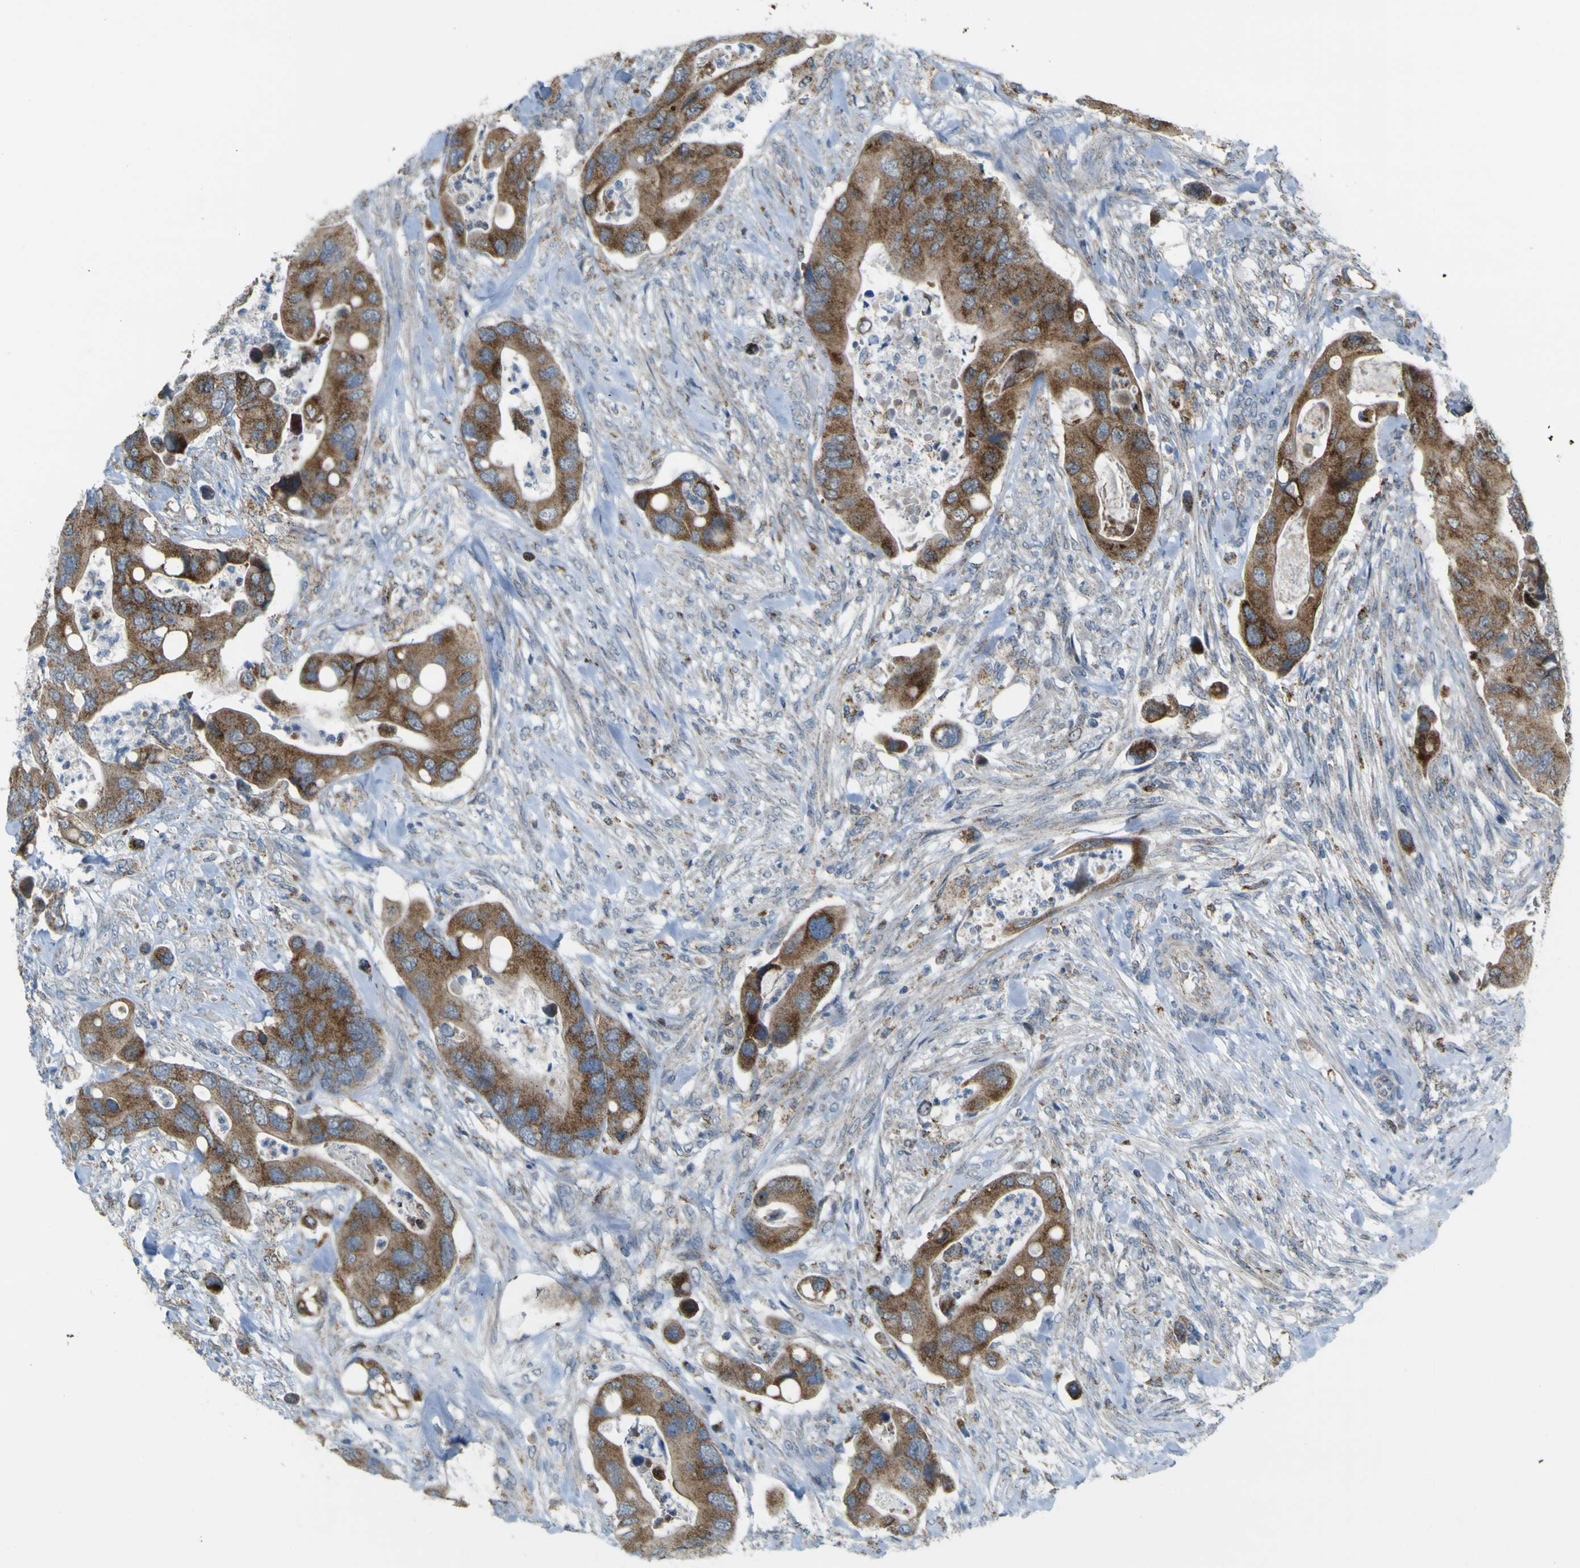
{"staining": {"intensity": "moderate", "quantity": ">75%", "location": "cytoplasmic/membranous"}, "tissue": "colorectal cancer", "cell_type": "Tumor cells", "image_type": "cancer", "snomed": [{"axis": "morphology", "description": "Adenocarcinoma, NOS"}, {"axis": "topography", "description": "Rectum"}], "caption": "About >75% of tumor cells in human adenocarcinoma (colorectal) show moderate cytoplasmic/membranous protein staining as visualized by brown immunohistochemical staining.", "gene": "ACBD5", "patient": {"sex": "female", "age": 57}}